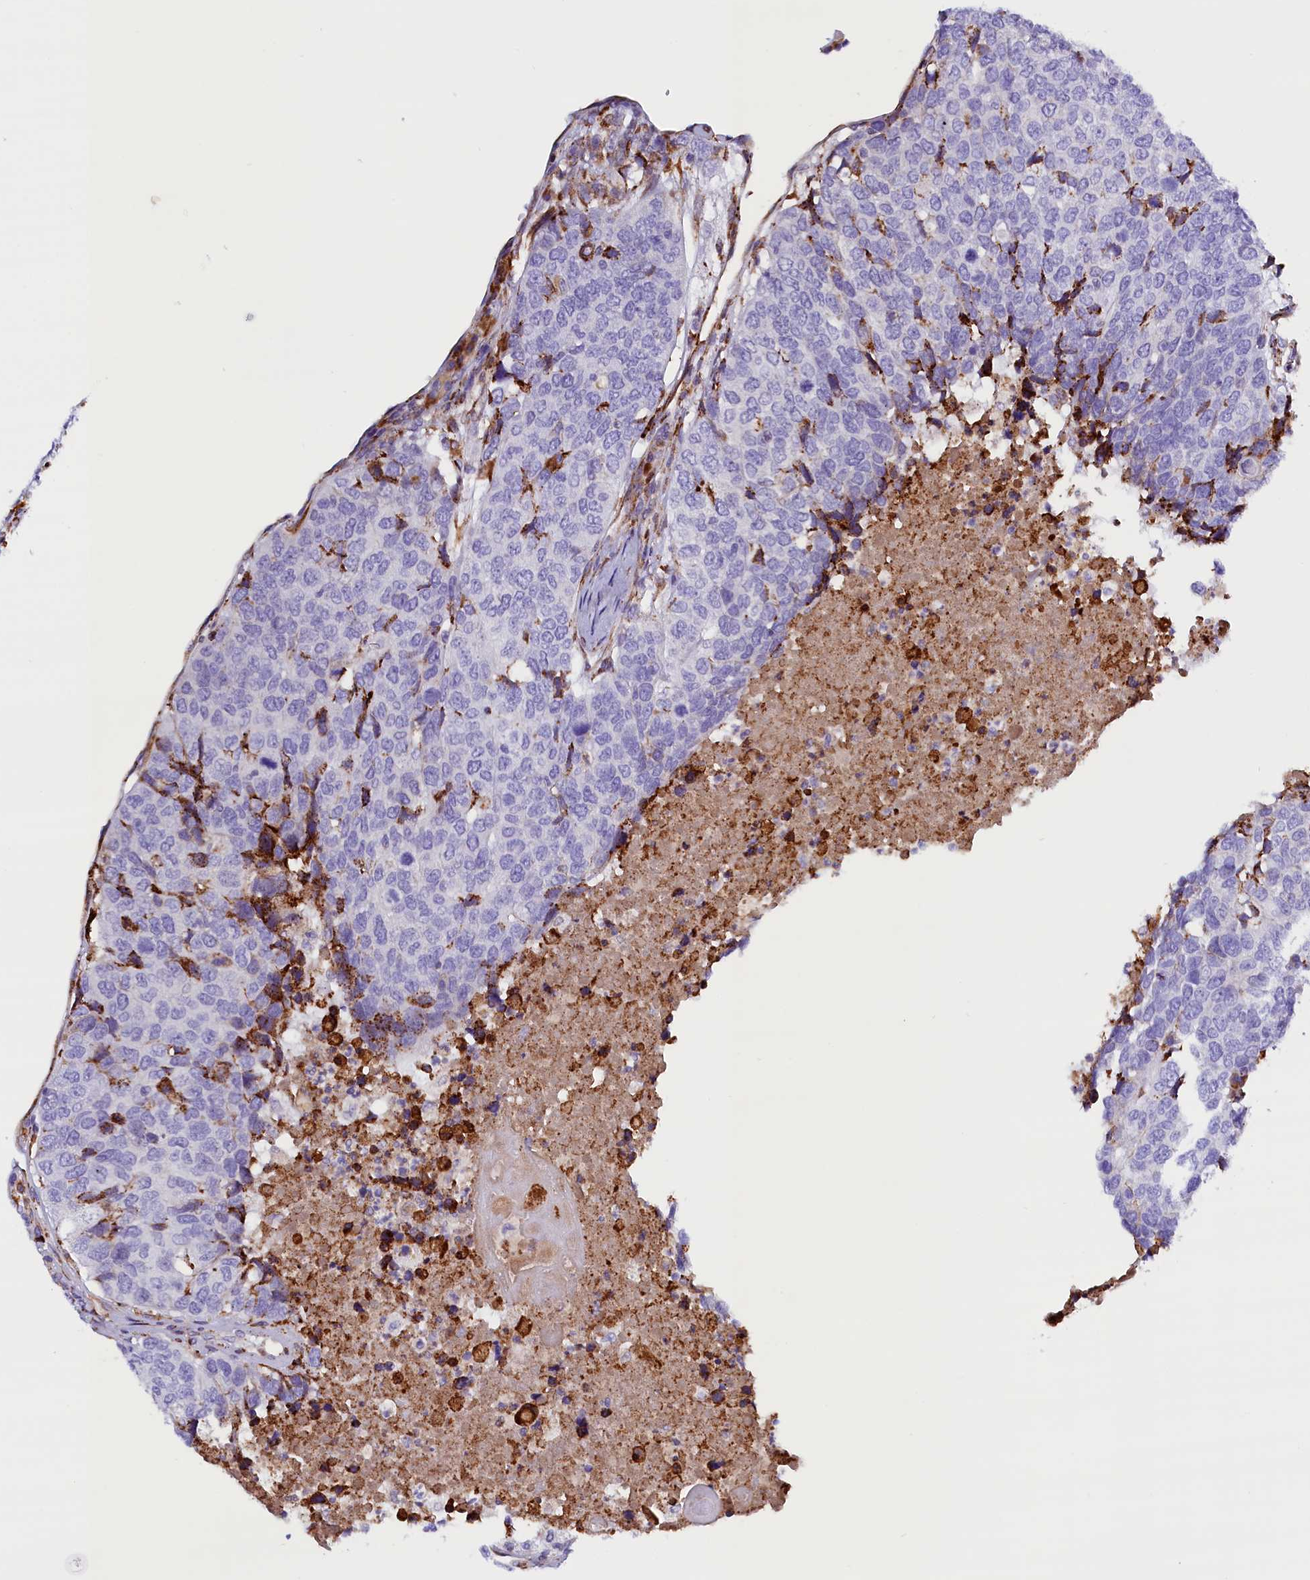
{"staining": {"intensity": "negative", "quantity": "none", "location": "none"}, "tissue": "head and neck cancer", "cell_type": "Tumor cells", "image_type": "cancer", "snomed": [{"axis": "morphology", "description": "Squamous cell carcinoma, NOS"}, {"axis": "topography", "description": "Head-Neck"}], "caption": "Head and neck cancer stained for a protein using IHC reveals no staining tumor cells.", "gene": "CMTR2", "patient": {"sex": "male", "age": 66}}